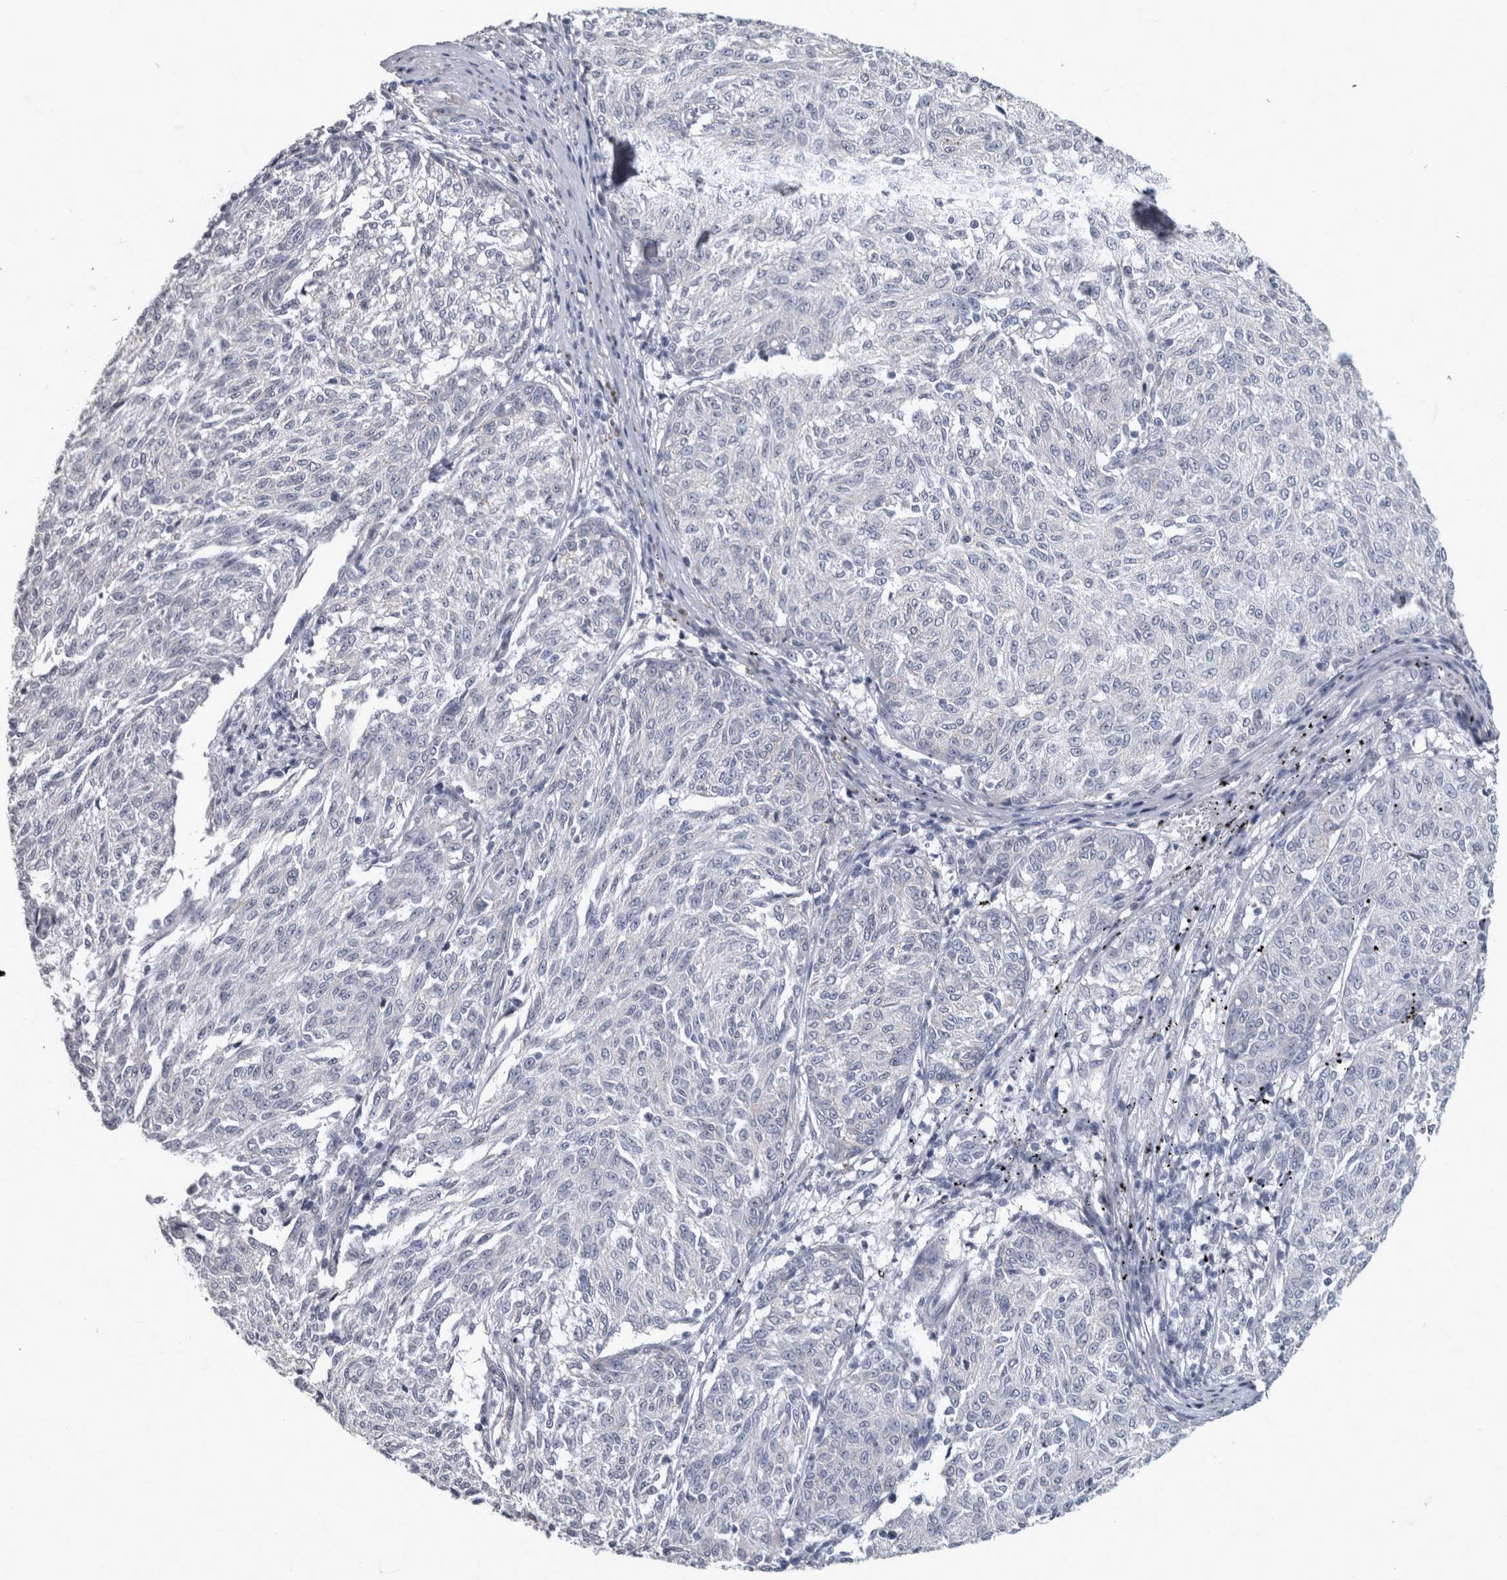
{"staining": {"intensity": "negative", "quantity": "none", "location": "none"}, "tissue": "melanoma", "cell_type": "Tumor cells", "image_type": "cancer", "snomed": [{"axis": "morphology", "description": "Malignant melanoma, NOS"}, {"axis": "topography", "description": "Skin"}], "caption": "Immunohistochemistry image of neoplastic tissue: melanoma stained with DAB shows no significant protein expression in tumor cells. Brightfield microscopy of immunohistochemistry stained with DAB (brown) and hematoxylin (blue), captured at high magnification.", "gene": "DSG2", "patient": {"sex": "female", "age": 72}}